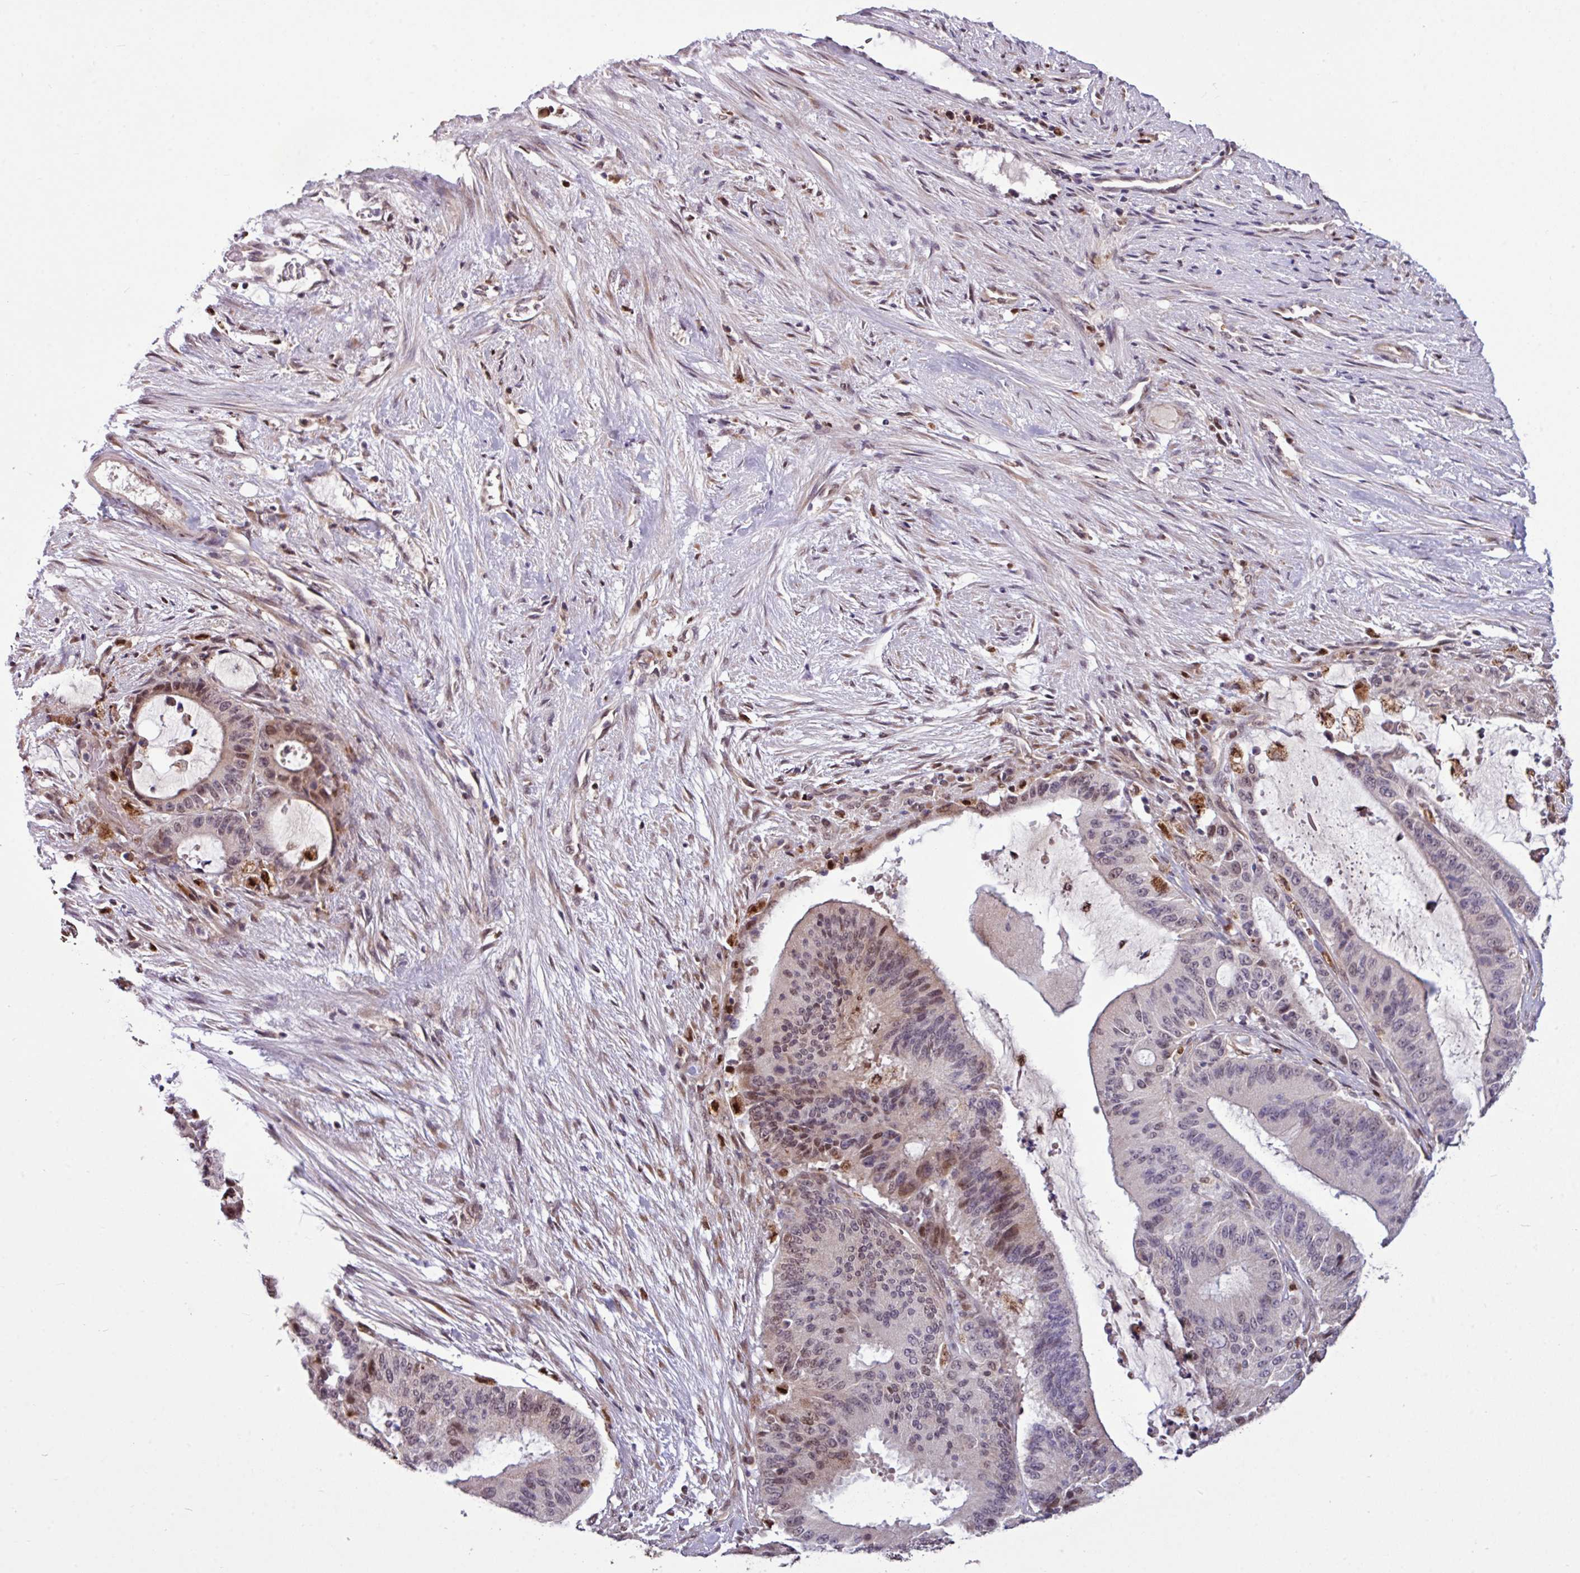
{"staining": {"intensity": "moderate", "quantity": "25%-75%", "location": "nuclear"}, "tissue": "liver cancer", "cell_type": "Tumor cells", "image_type": "cancer", "snomed": [{"axis": "morphology", "description": "Normal tissue, NOS"}, {"axis": "morphology", "description": "Cholangiocarcinoma"}, {"axis": "topography", "description": "Liver"}, {"axis": "topography", "description": "Peripheral nerve tissue"}], "caption": "Protein staining of liver cholangiocarcinoma tissue shows moderate nuclear expression in about 25%-75% of tumor cells.", "gene": "SKIC2", "patient": {"sex": "female", "age": 73}}